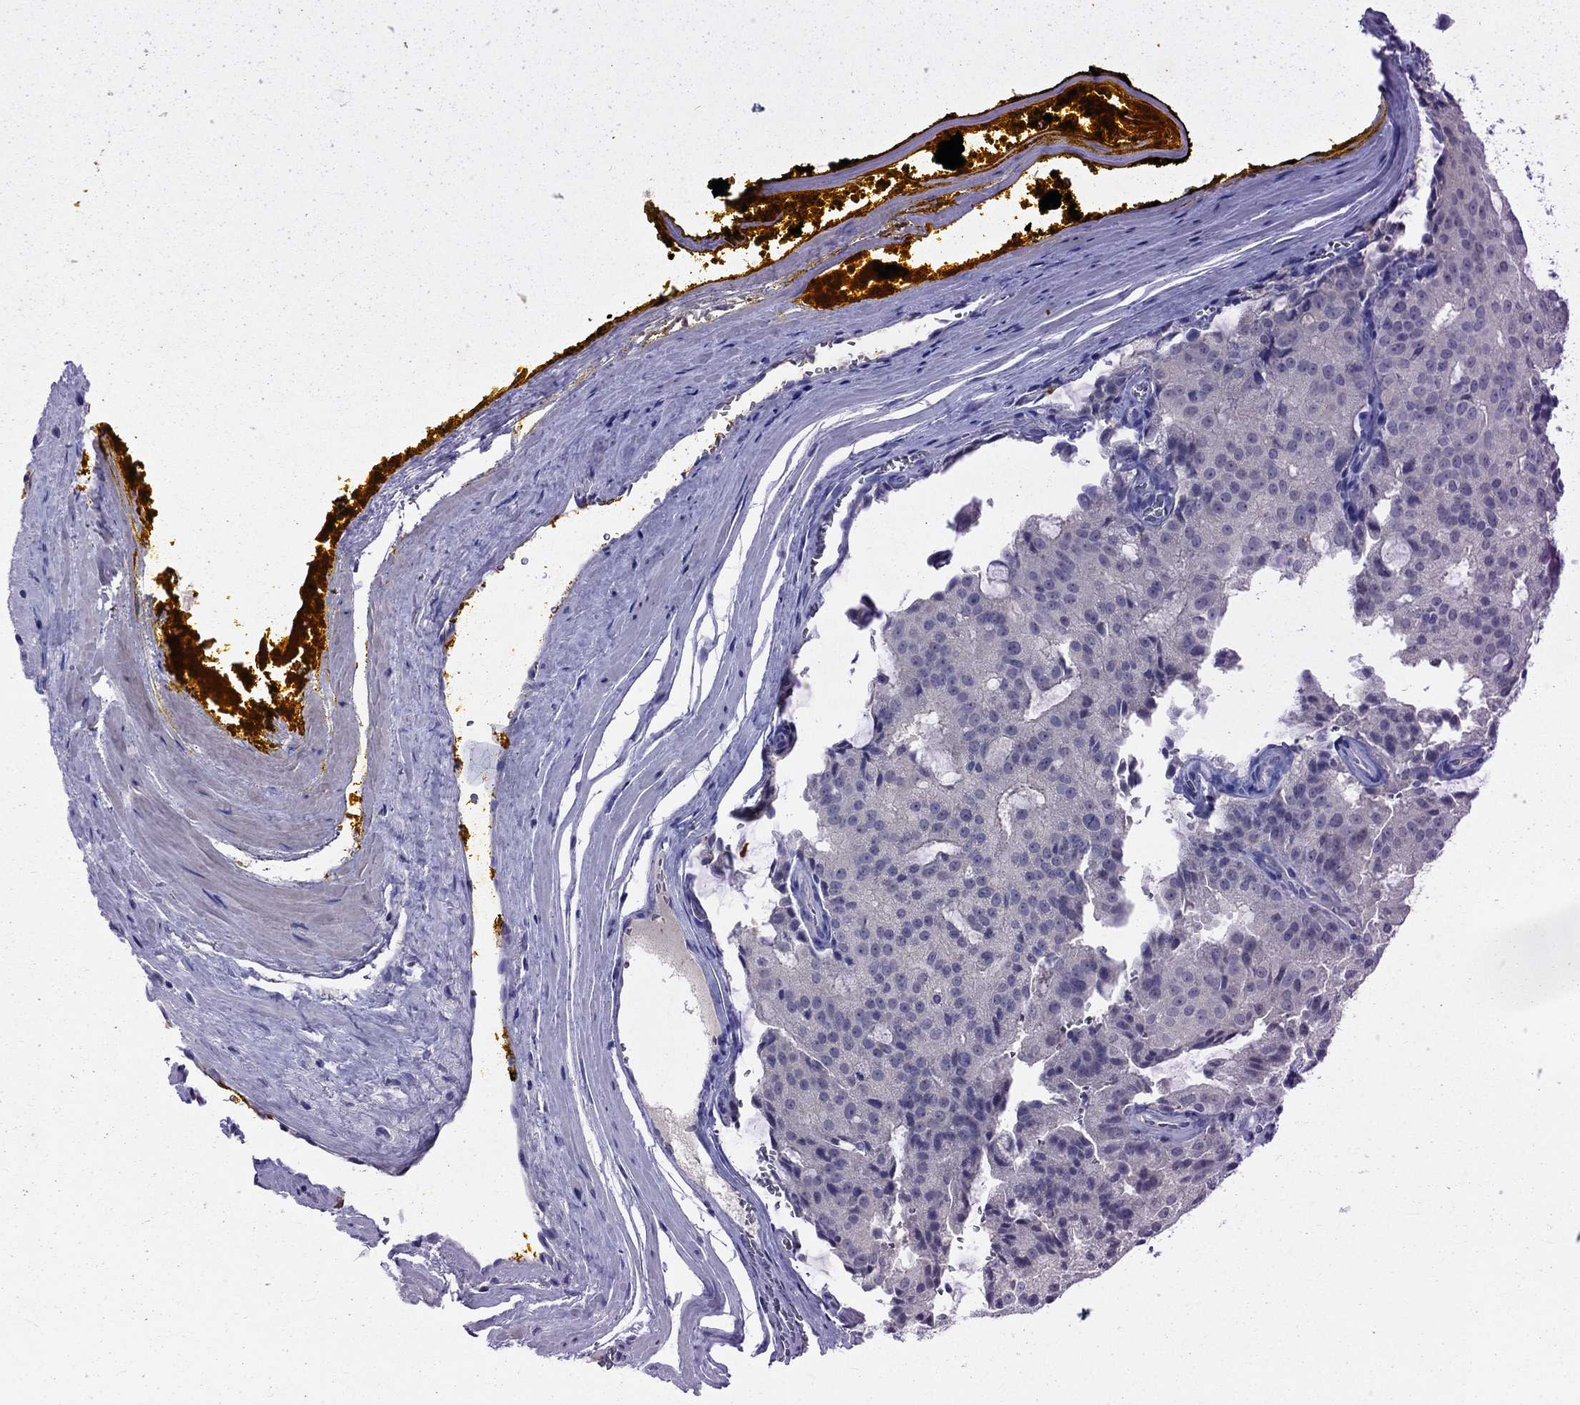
{"staining": {"intensity": "negative", "quantity": "none", "location": "none"}, "tissue": "prostate cancer", "cell_type": "Tumor cells", "image_type": "cancer", "snomed": [{"axis": "morphology", "description": "Adenocarcinoma, NOS"}, {"axis": "topography", "description": "Prostate and seminal vesicle, NOS"}, {"axis": "topography", "description": "Prostate"}], "caption": "DAB immunohistochemical staining of human prostate cancer (adenocarcinoma) demonstrates no significant positivity in tumor cells.", "gene": "ENPP6", "patient": {"sex": "male", "age": 67}}